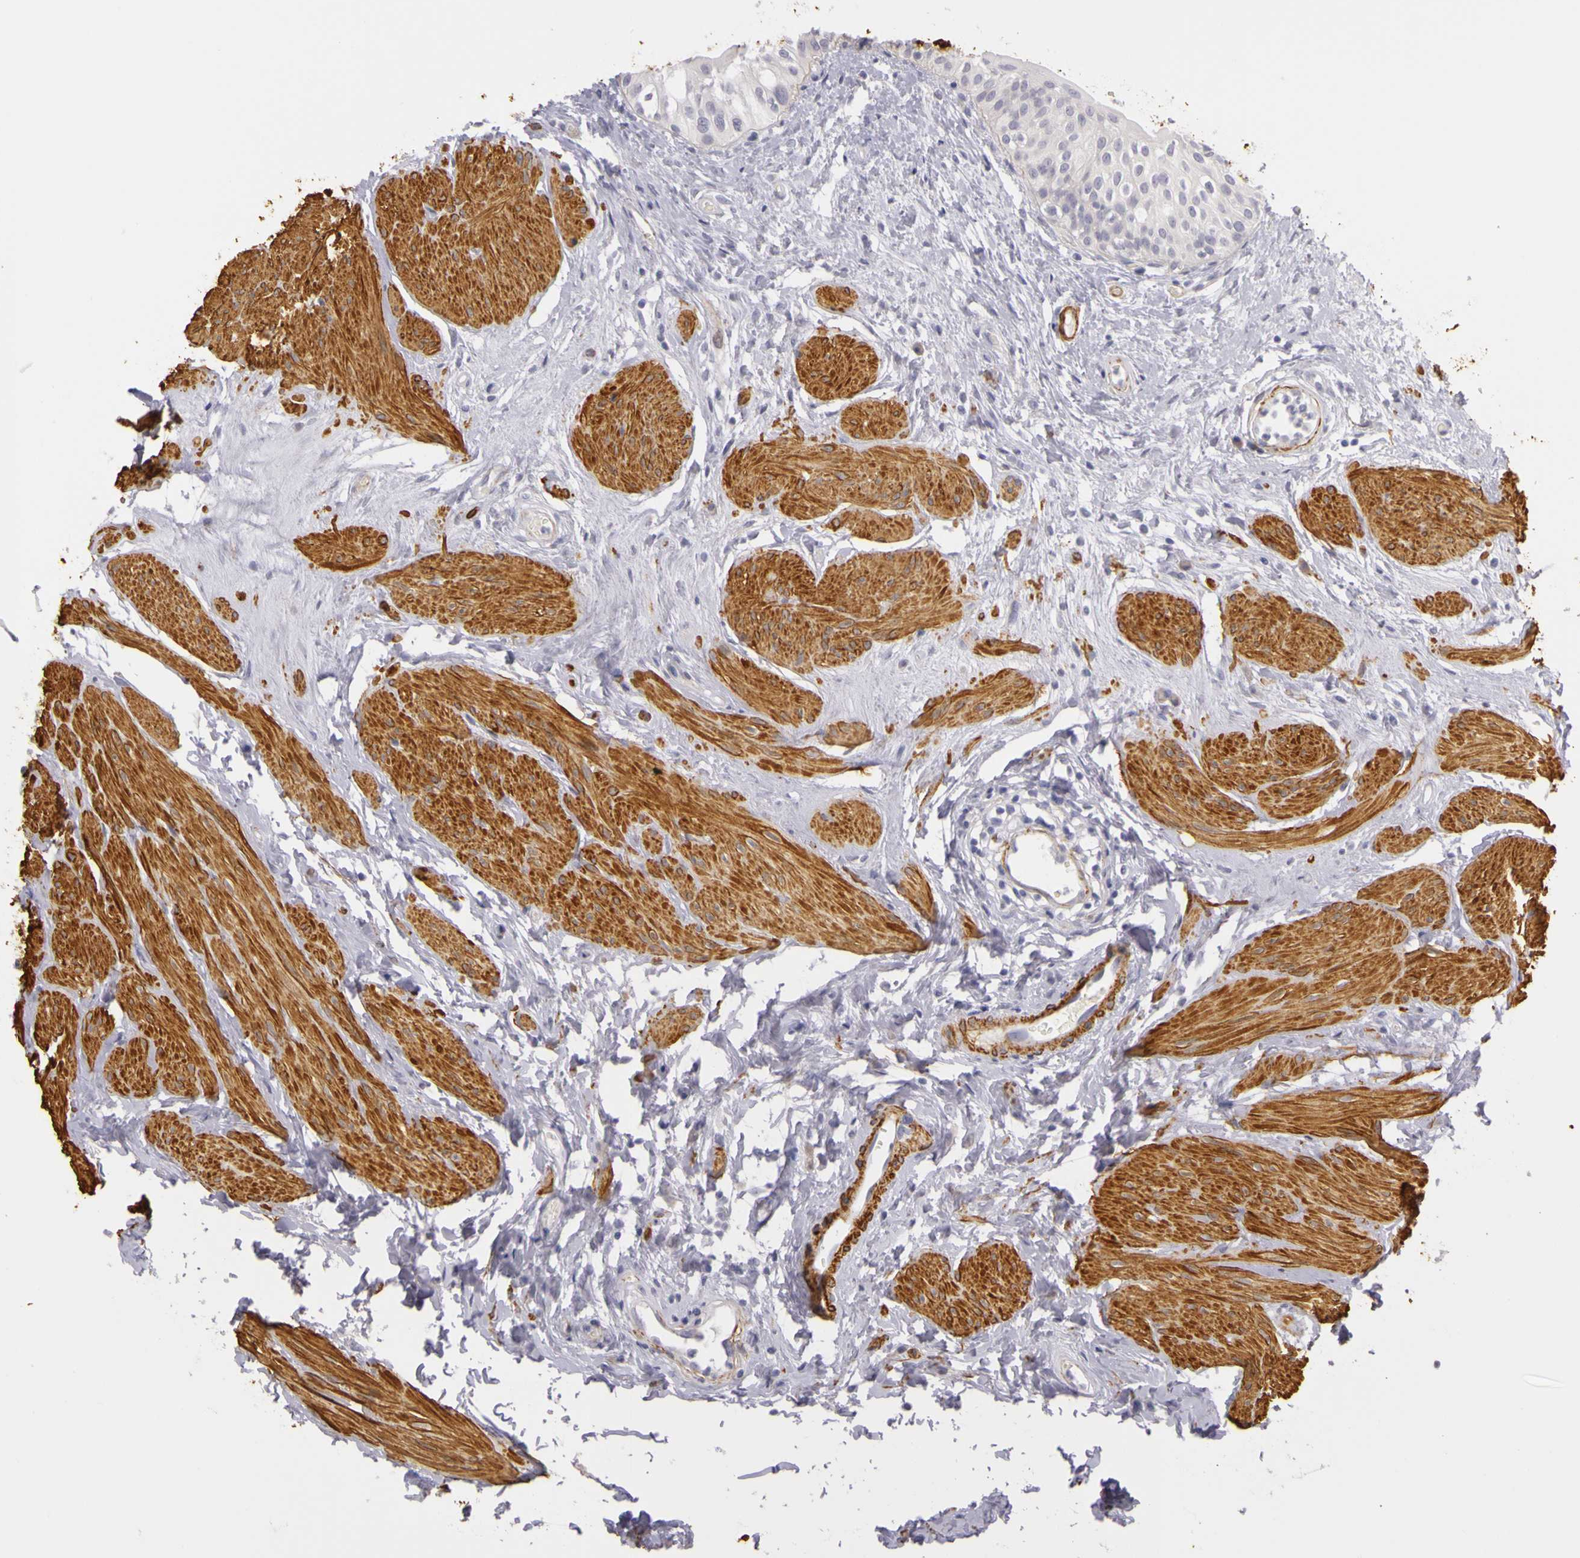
{"staining": {"intensity": "weak", "quantity": "<25%", "location": "cytoplasmic/membranous"}, "tissue": "urinary bladder", "cell_type": "Urothelial cells", "image_type": "normal", "snomed": [{"axis": "morphology", "description": "Normal tissue, NOS"}, {"axis": "topography", "description": "Urinary bladder"}], "caption": "The histopathology image shows no significant expression in urothelial cells of urinary bladder.", "gene": "CNTN2", "patient": {"sex": "female", "age": 55}}